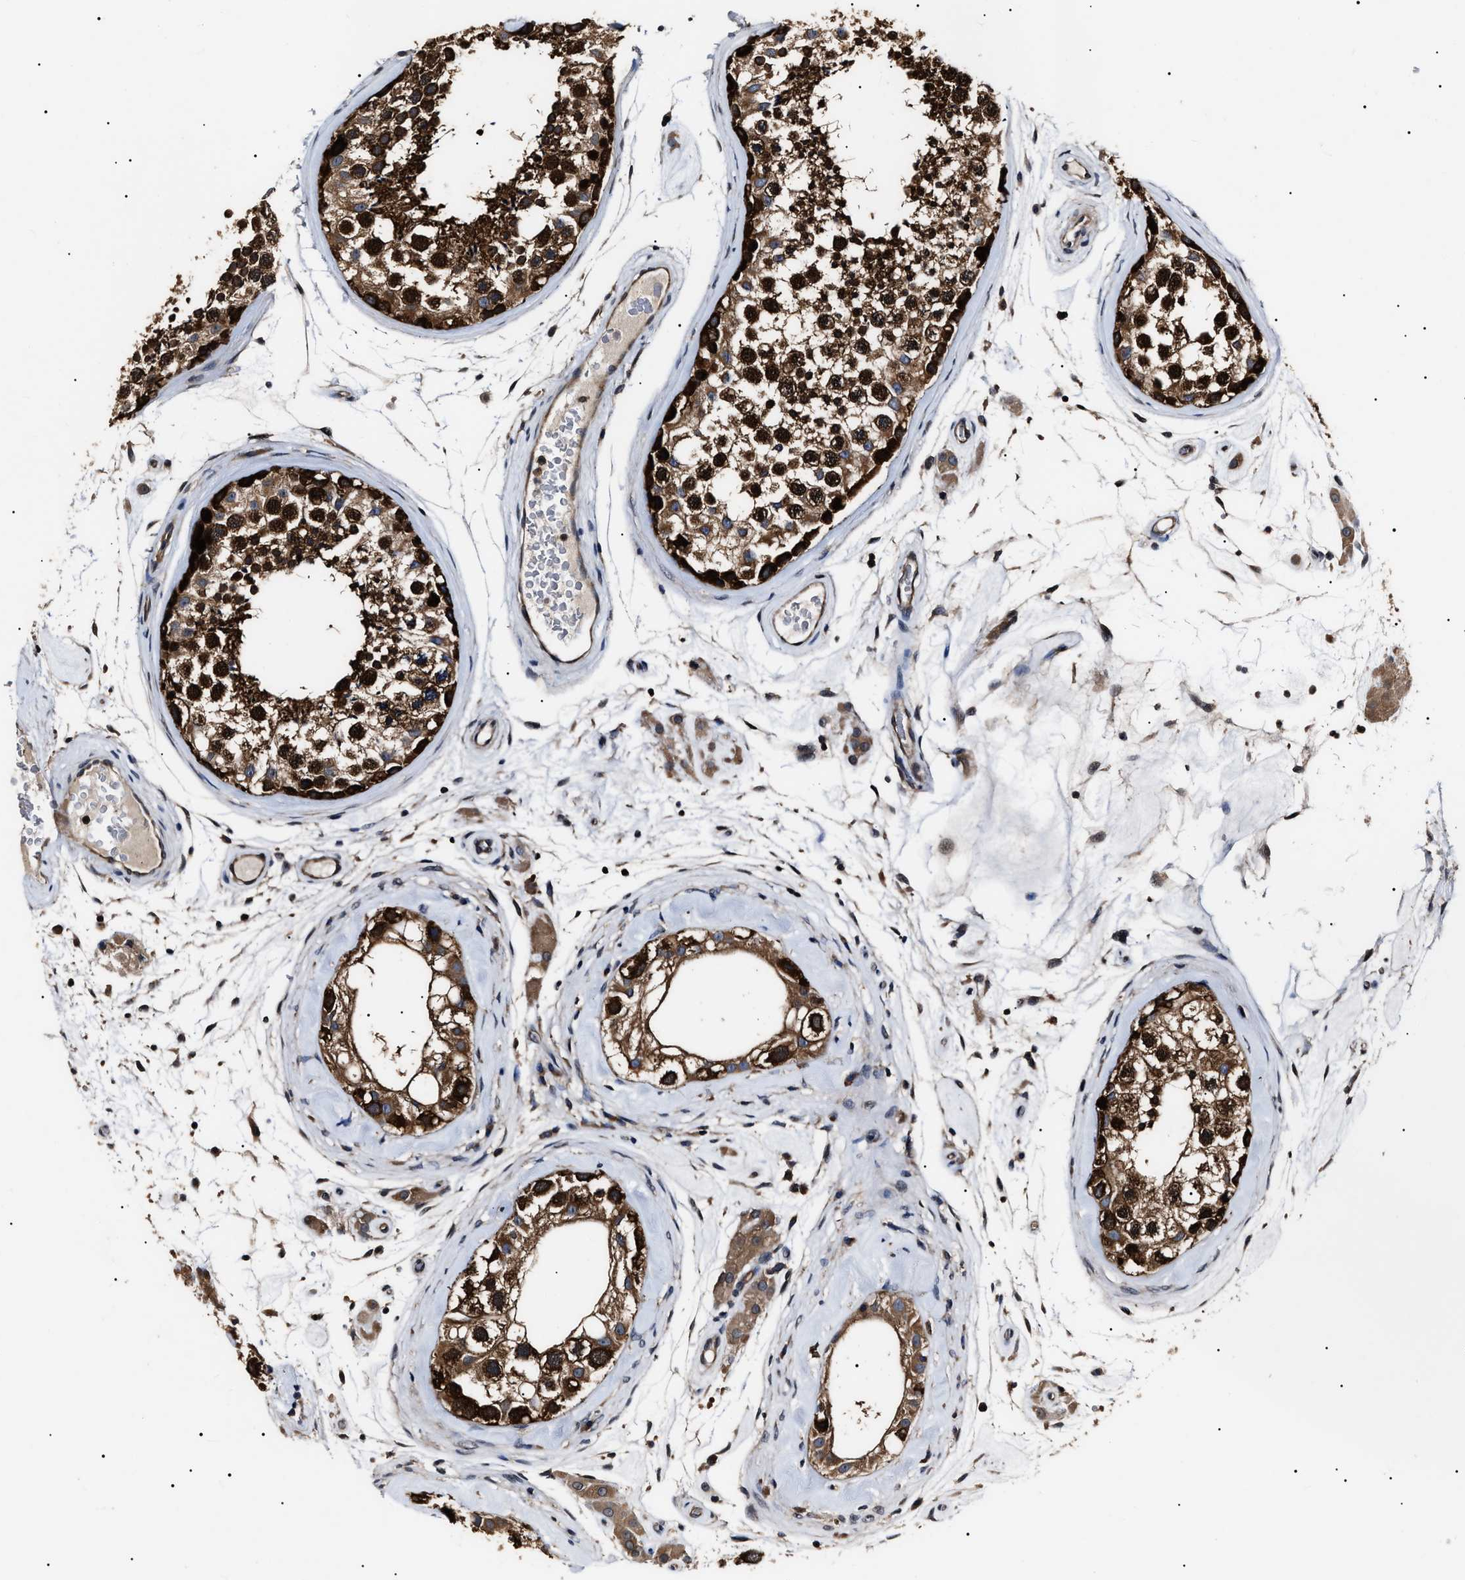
{"staining": {"intensity": "strong", "quantity": ">75%", "location": "cytoplasmic/membranous,nuclear"}, "tissue": "testis", "cell_type": "Cells in seminiferous ducts", "image_type": "normal", "snomed": [{"axis": "morphology", "description": "Normal tissue, NOS"}, {"axis": "topography", "description": "Testis"}], "caption": "Immunohistochemistry (IHC) staining of benign testis, which shows high levels of strong cytoplasmic/membranous,nuclear expression in approximately >75% of cells in seminiferous ducts indicating strong cytoplasmic/membranous,nuclear protein staining. The staining was performed using DAB (brown) for protein detection and nuclei were counterstained in hematoxylin (blue).", "gene": "CCT8", "patient": {"sex": "male", "age": 46}}